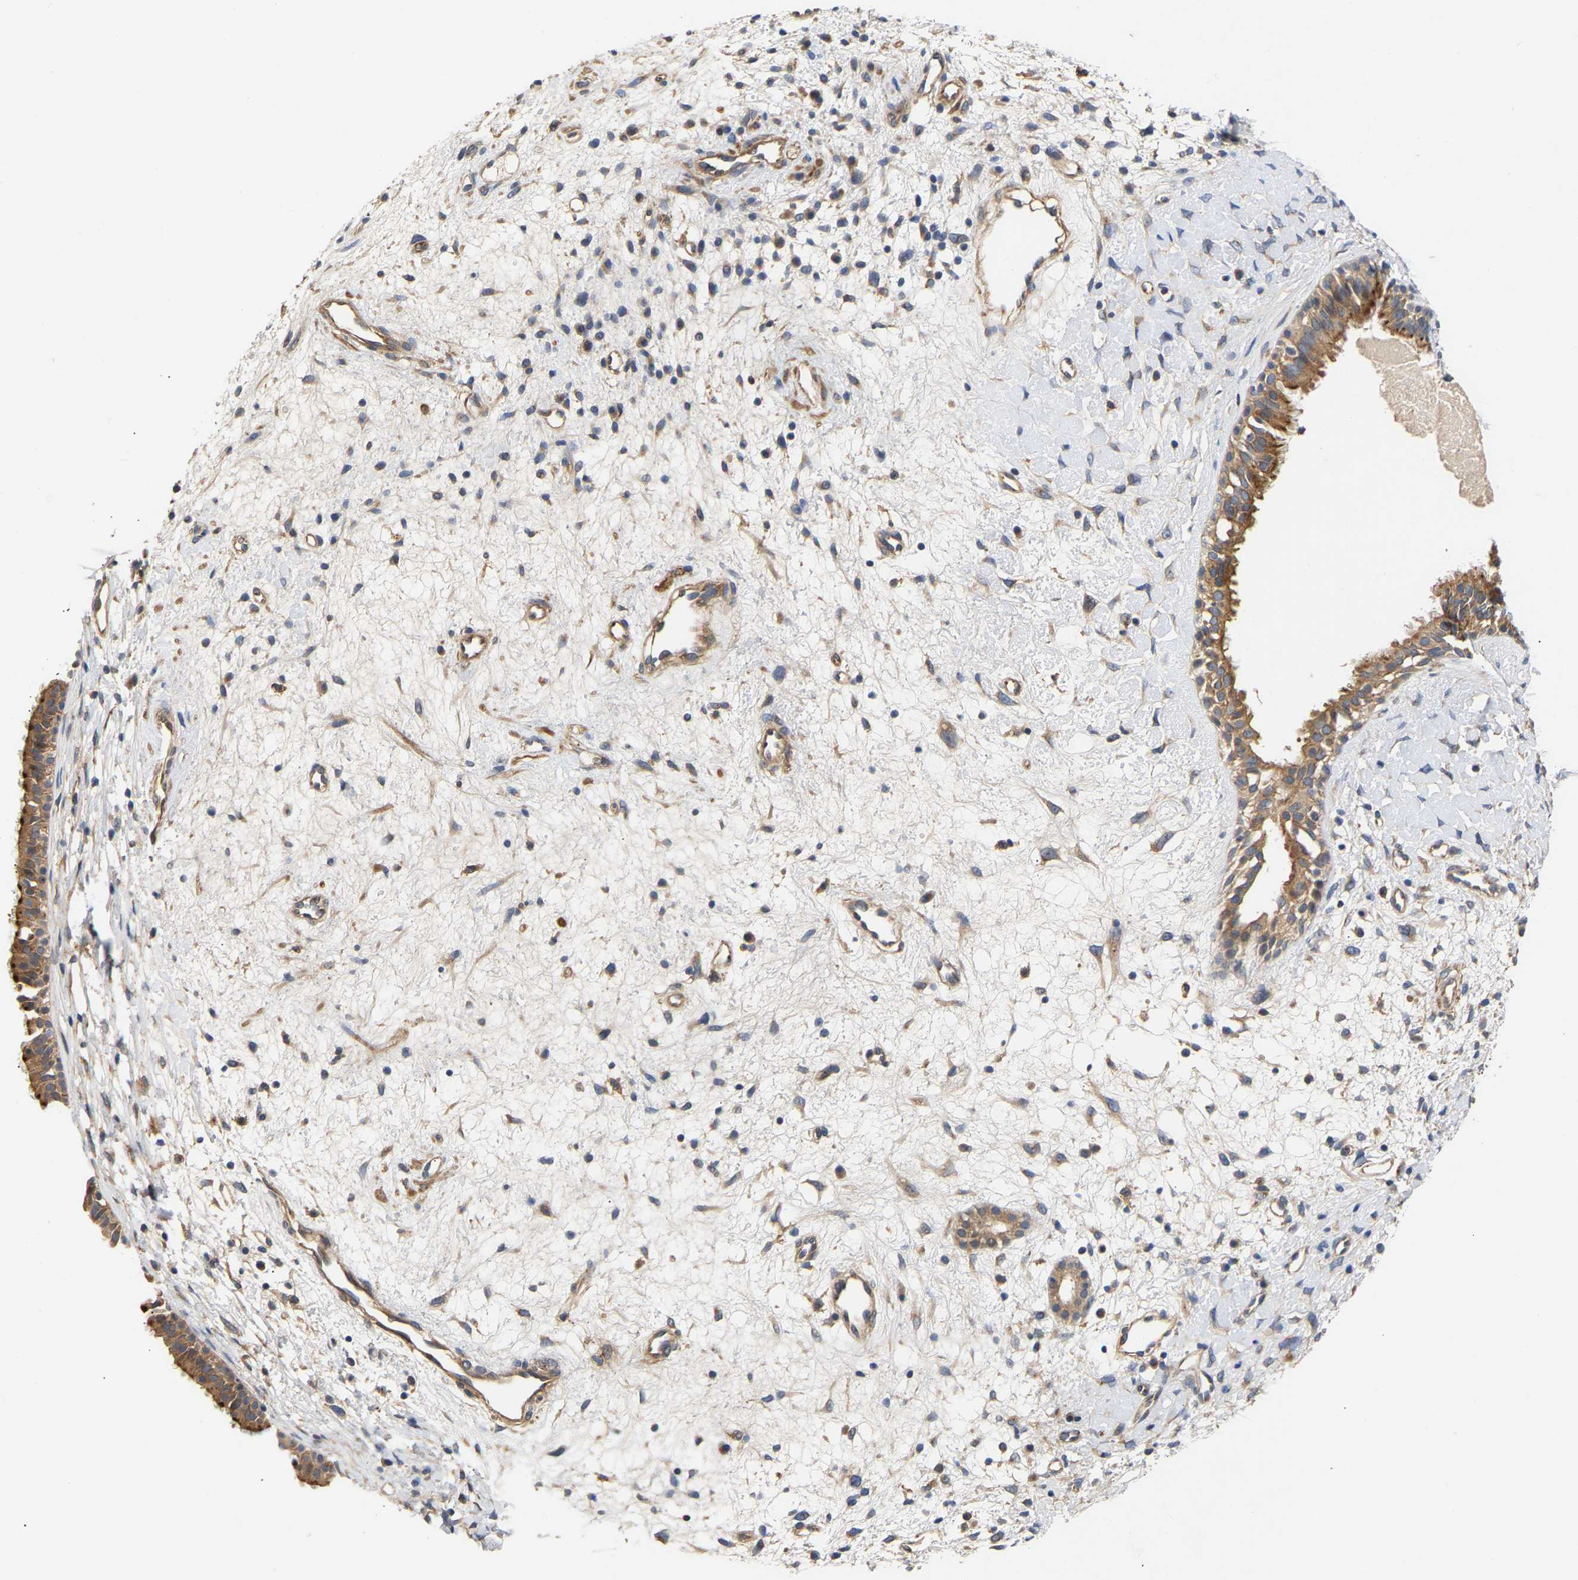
{"staining": {"intensity": "moderate", "quantity": ">75%", "location": "cytoplasmic/membranous"}, "tissue": "nasopharynx", "cell_type": "Respiratory epithelial cells", "image_type": "normal", "snomed": [{"axis": "morphology", "description": "Normal tissue, NOS"}, {"axis": "topography", "description": "Nasopharynx"}], "caption": "An image of nasopharynx stained for a protein displays moderate cytoplasmic/membranous brown staining in respiratory epithelial cells.", "gene": "KASH5", "patient": {"sex": "male", "age": 22}}